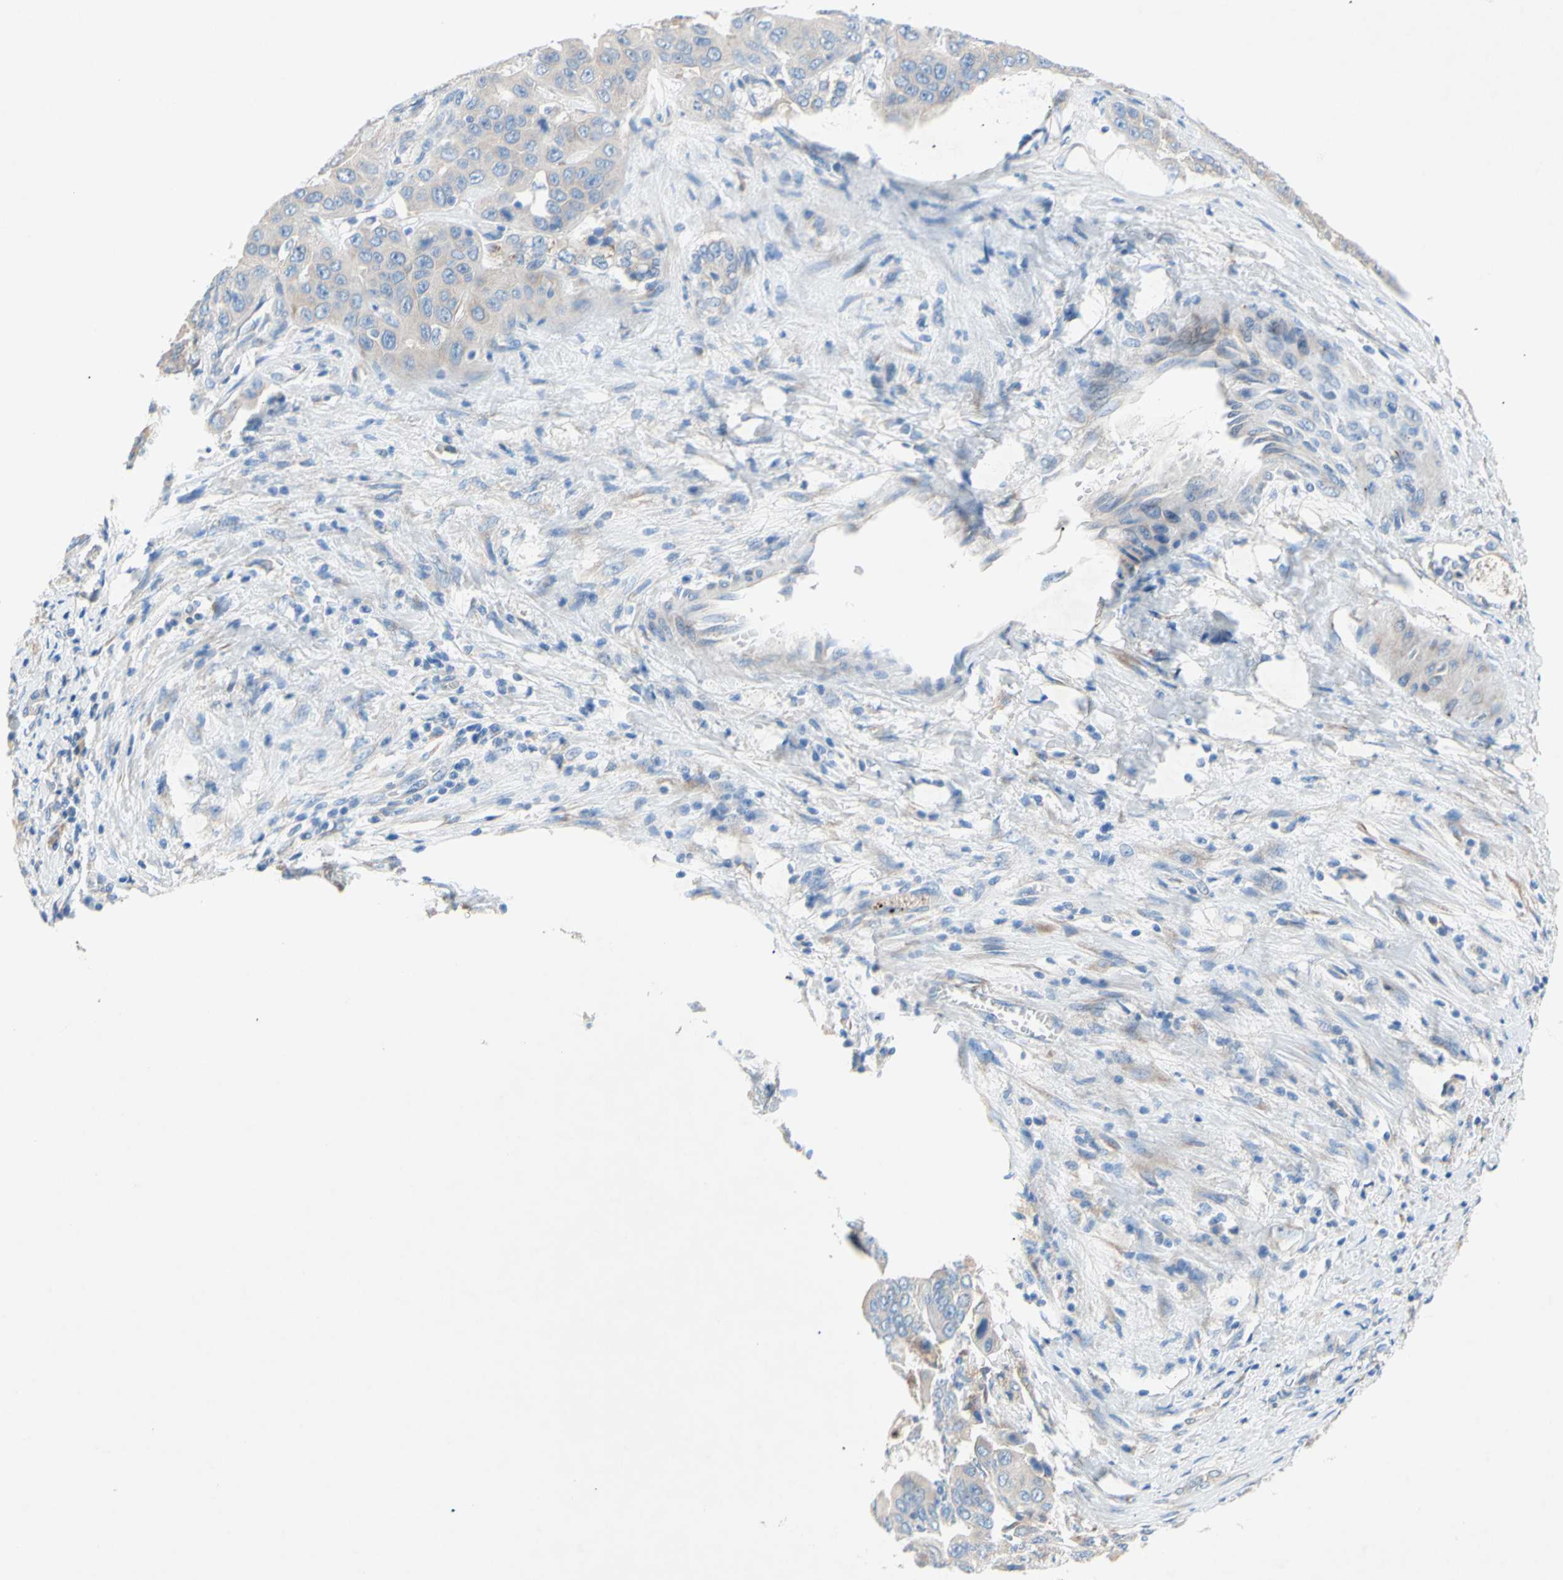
{"staining": {"intensity": "weak", "quantity": "<25%", "location": "cytoplasmic/membranous"}, "tissue": "liver cancer", "cell_type": "Tumor cells", "image_type": "cancer", "snomed": [{"axis": "morphology", "description": "Cholangiocarcinoma"}, {"axis": "topography", "description": "Liver"}], "caption": "Tumor cells show no significant protein positivity in liver cholangiocarcinoma.", "gene": "TMIGD2", "patient": {"sex": "female", "age": 52}}